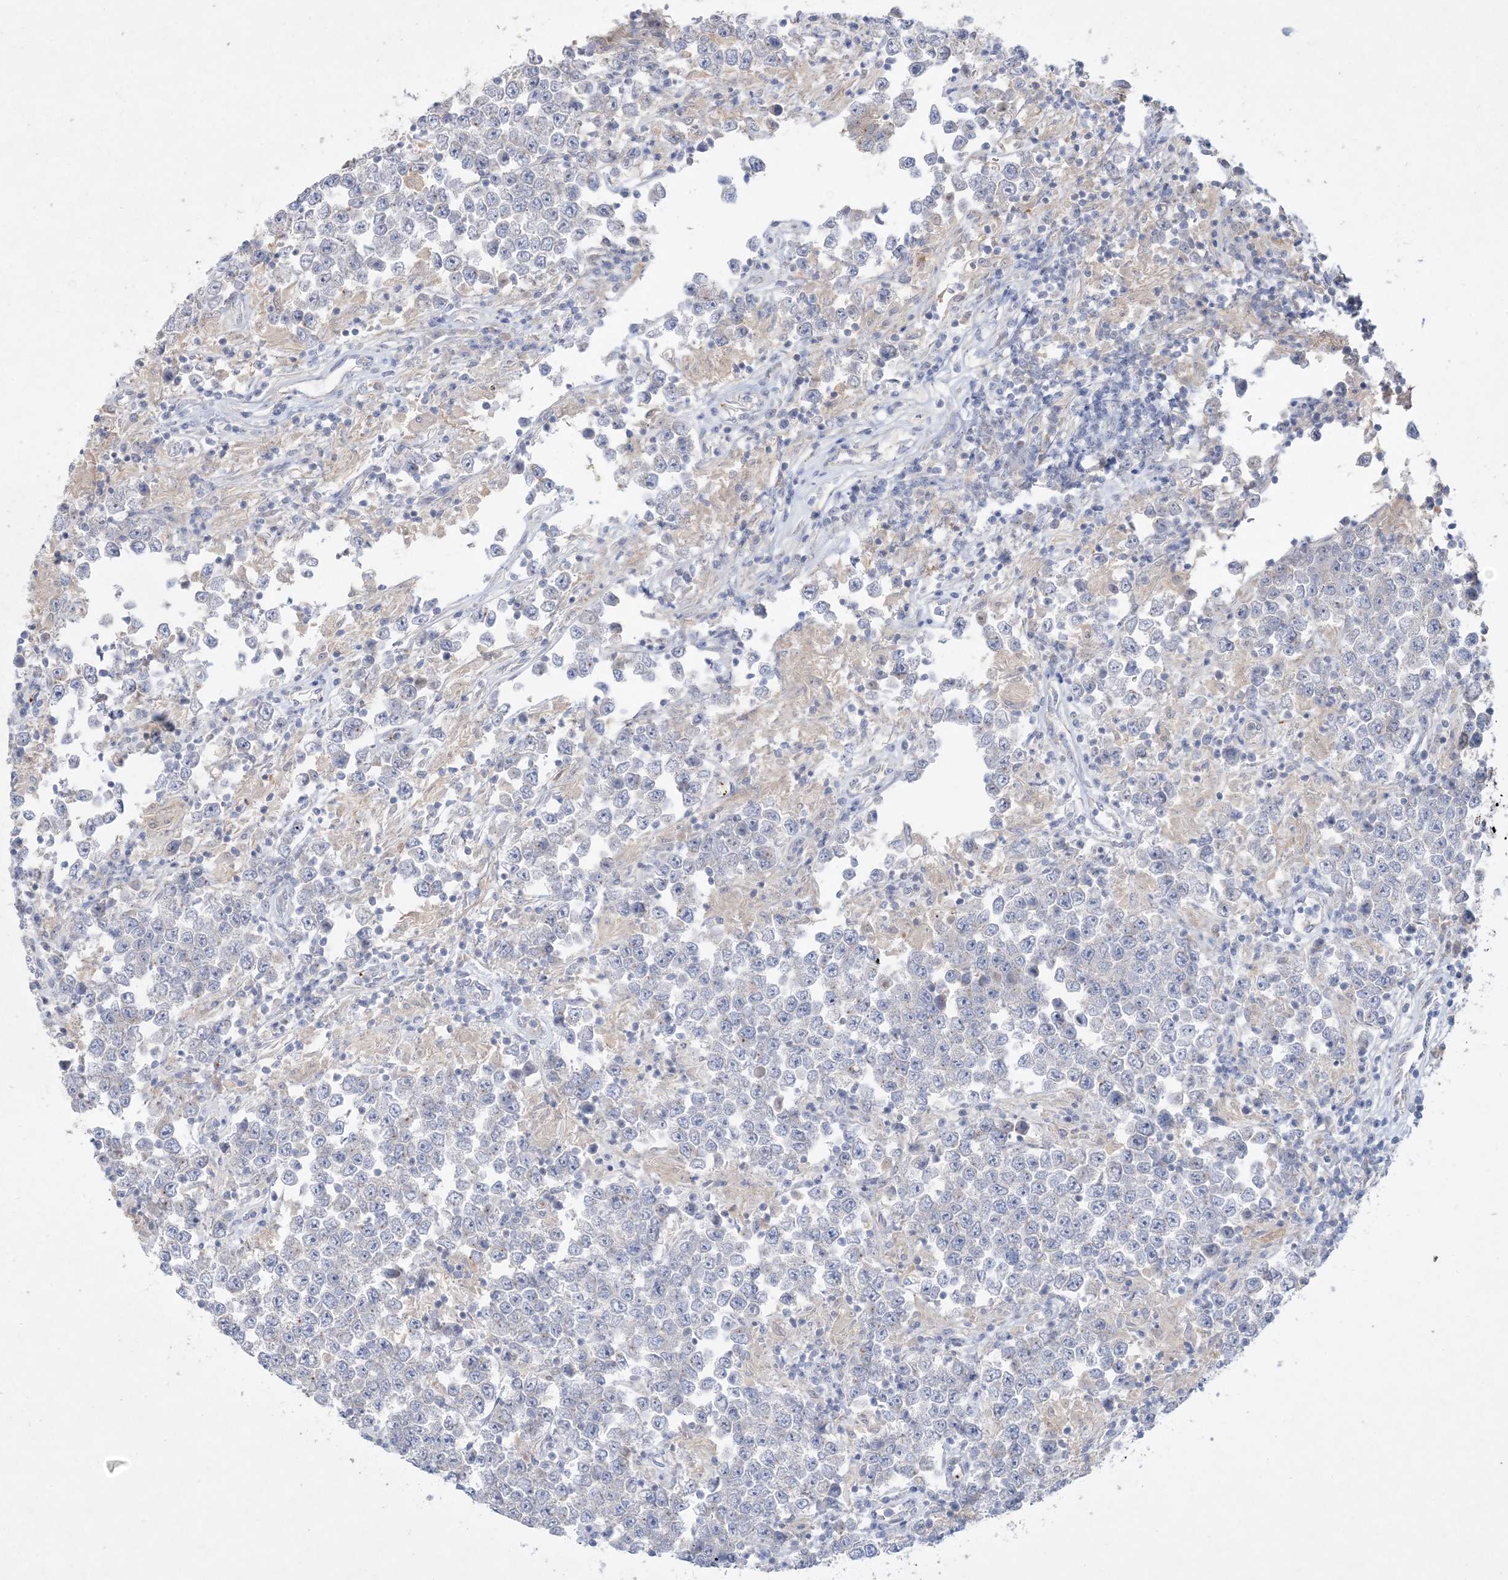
{"staining": {"intensity": "negative", "quantity": "none", "location": "none"}, "tissue": "testis cancer", "cell_type": "Tumor cells", "image_type": "cancer", "snomed": [{"axis": "morphology", "description": "Normal tissue, NOS"}, {"axis": "morphology", "description": "Urothelial carcinoma, High grade"}, {"axis": "morphology", "description": "Seminoma, NOS"}, {"axis": "morphology", "description": "Carcinoma, Embryonal, NOS"}, {"axis": "topography", "description": "Urinary bladder"}, {"axis": "topography", "description": "Testis"}], "caption": "Immunohistochemical staining of human embryonal carcinoma (testis) reveals no significant staining in tumor cells.", "gene": "ADCK2", "patient": {"sex": "male", "age": 41}}